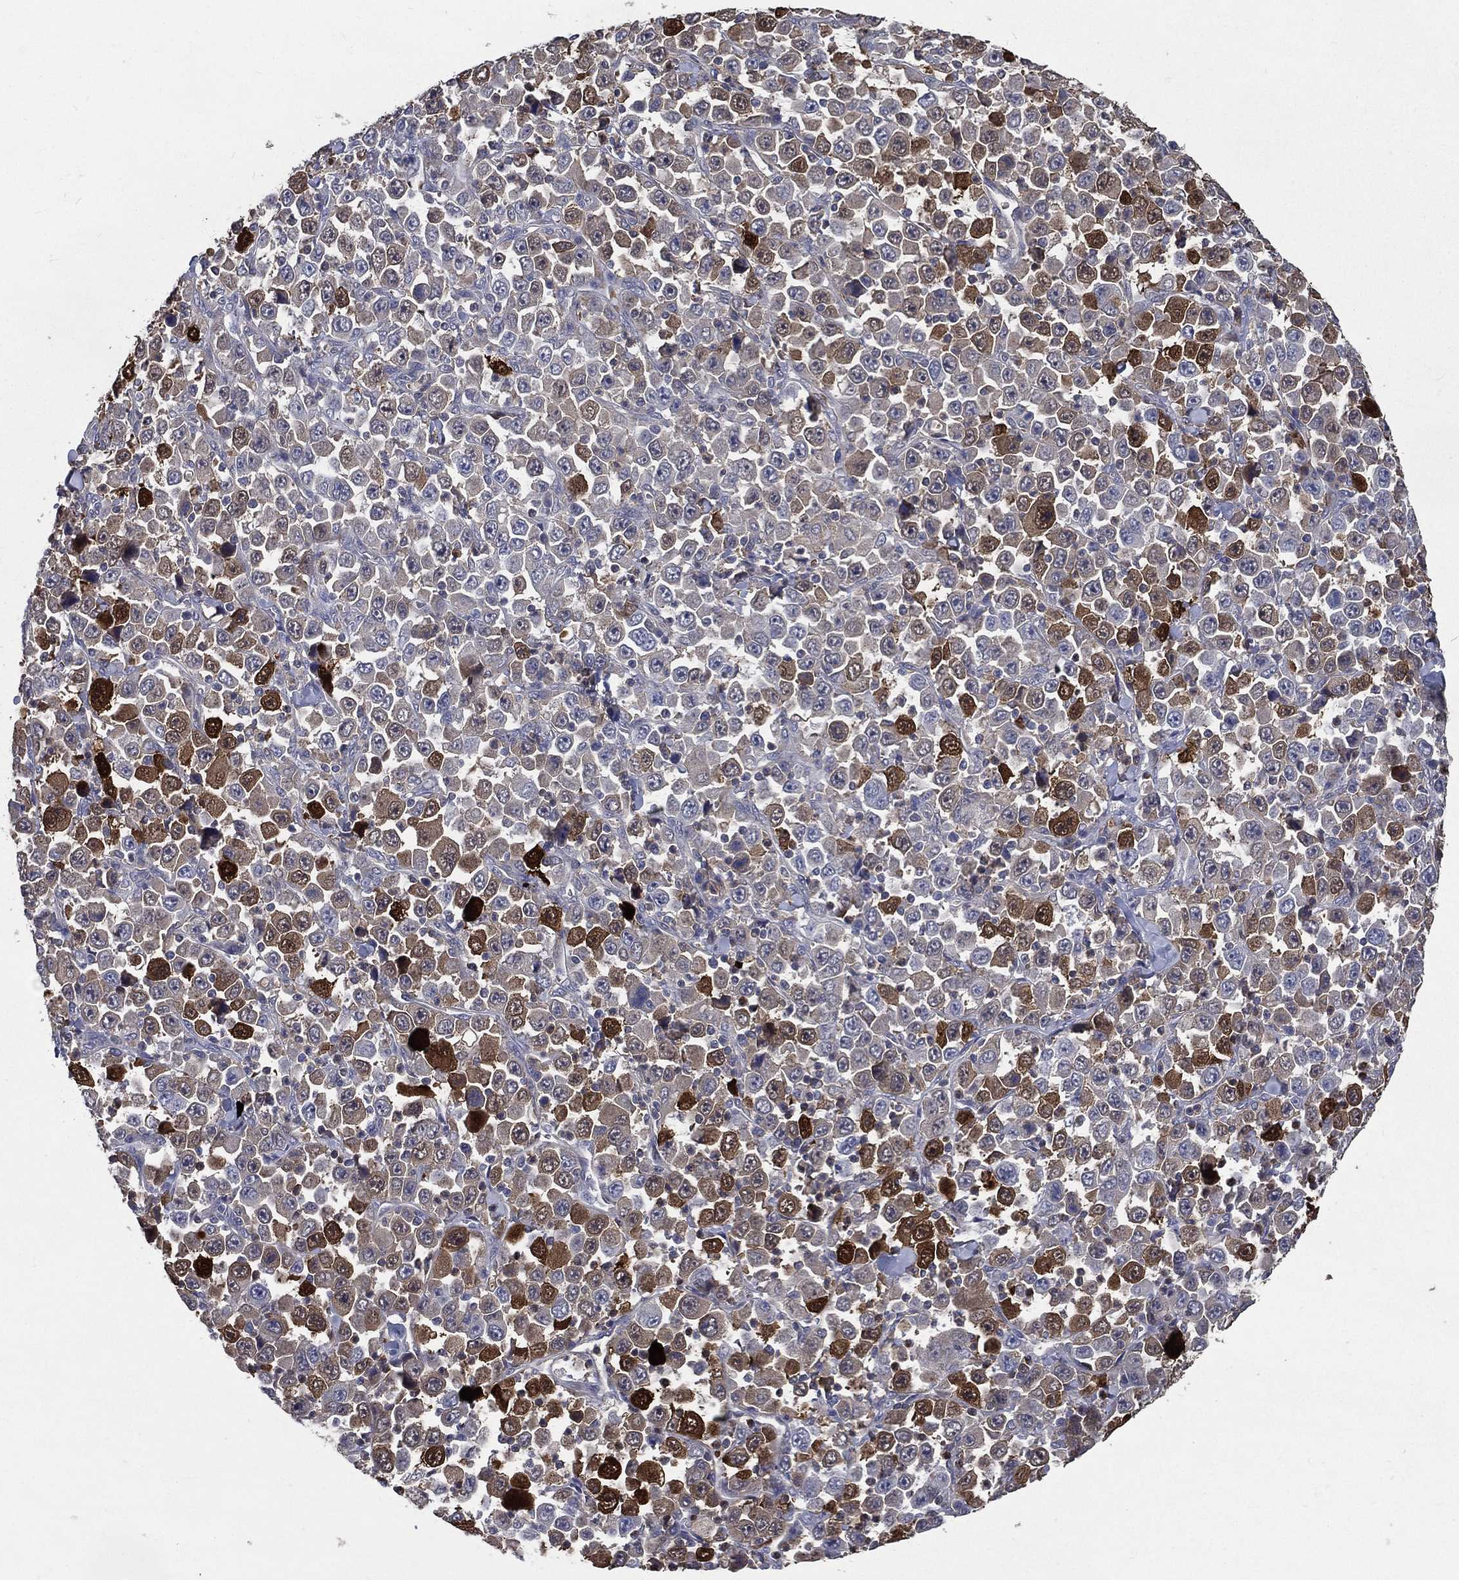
{"staining": {"intensity": "strong", "quantity": "<25%", "location": "cytoplasmic/membranous"}, "tissue": "stomach cancer", "cell_type": "Tumor cells", "image_type": "cancer", "snomed": [{"axis": "morphology", "description": "Normal tissue, NOS"}, {"axis": "morphology", "description": "Adenocarcinoma, NOS"}, {"axis": "topography", "description": "Stomach, upper"}, {"axis": "topography", "description": "Stomach"}], "caption": "There is medium levels of strong cytoplasmic/membranous expression in tumor cells of stomach cancer, as demonstrated by immunohistochemical staining (brown color).", "gene": "SERPINB2", "patient": {"sex": "male", "age": 59}}